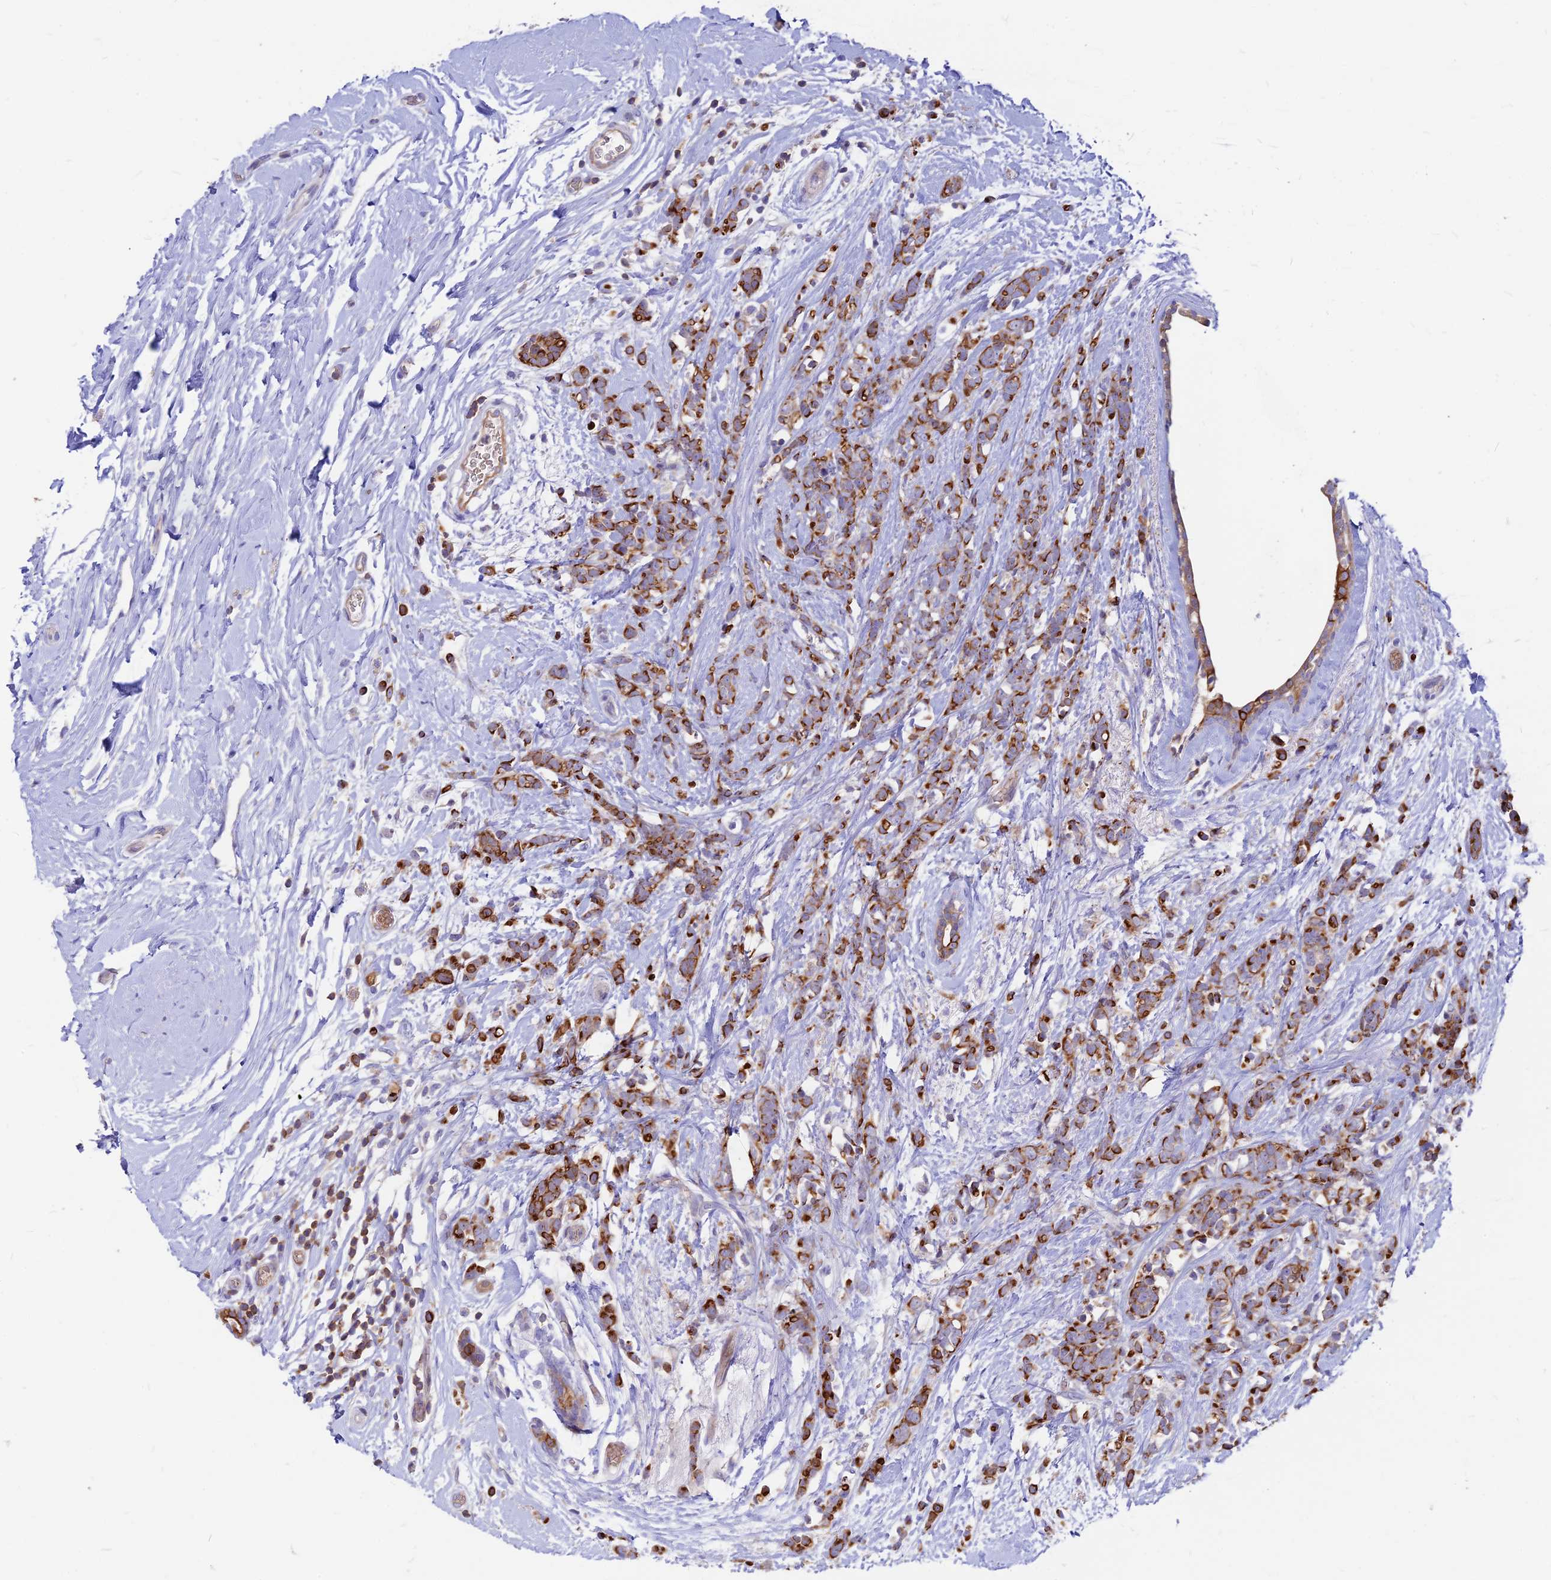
{"staining": {"intensity": "strong", "quantity": ">75%", "location": "cytoplasmic/membranous"}, "tissue": "breast cancer", "cell_type": "Tumor cells", "image_type": "cancer", "snomed": [{"axis": "morphology", "description": "Lobular carcinoma"}, {"axis": "topography", "description": "Breast"}], "caption": "Immunohistochemical staining of breast cancer (lobular carcinoma) displays high levels of strong cytoplasmic/membranous protein expression in approximately >75% of tumor cells. (DAB (3,3'-diaminobenzidine) IHC, brown staining for protein, blue staining for nuclei).", "gene": "DENND2D", "patient": {"sex": "female", "age": 58}}